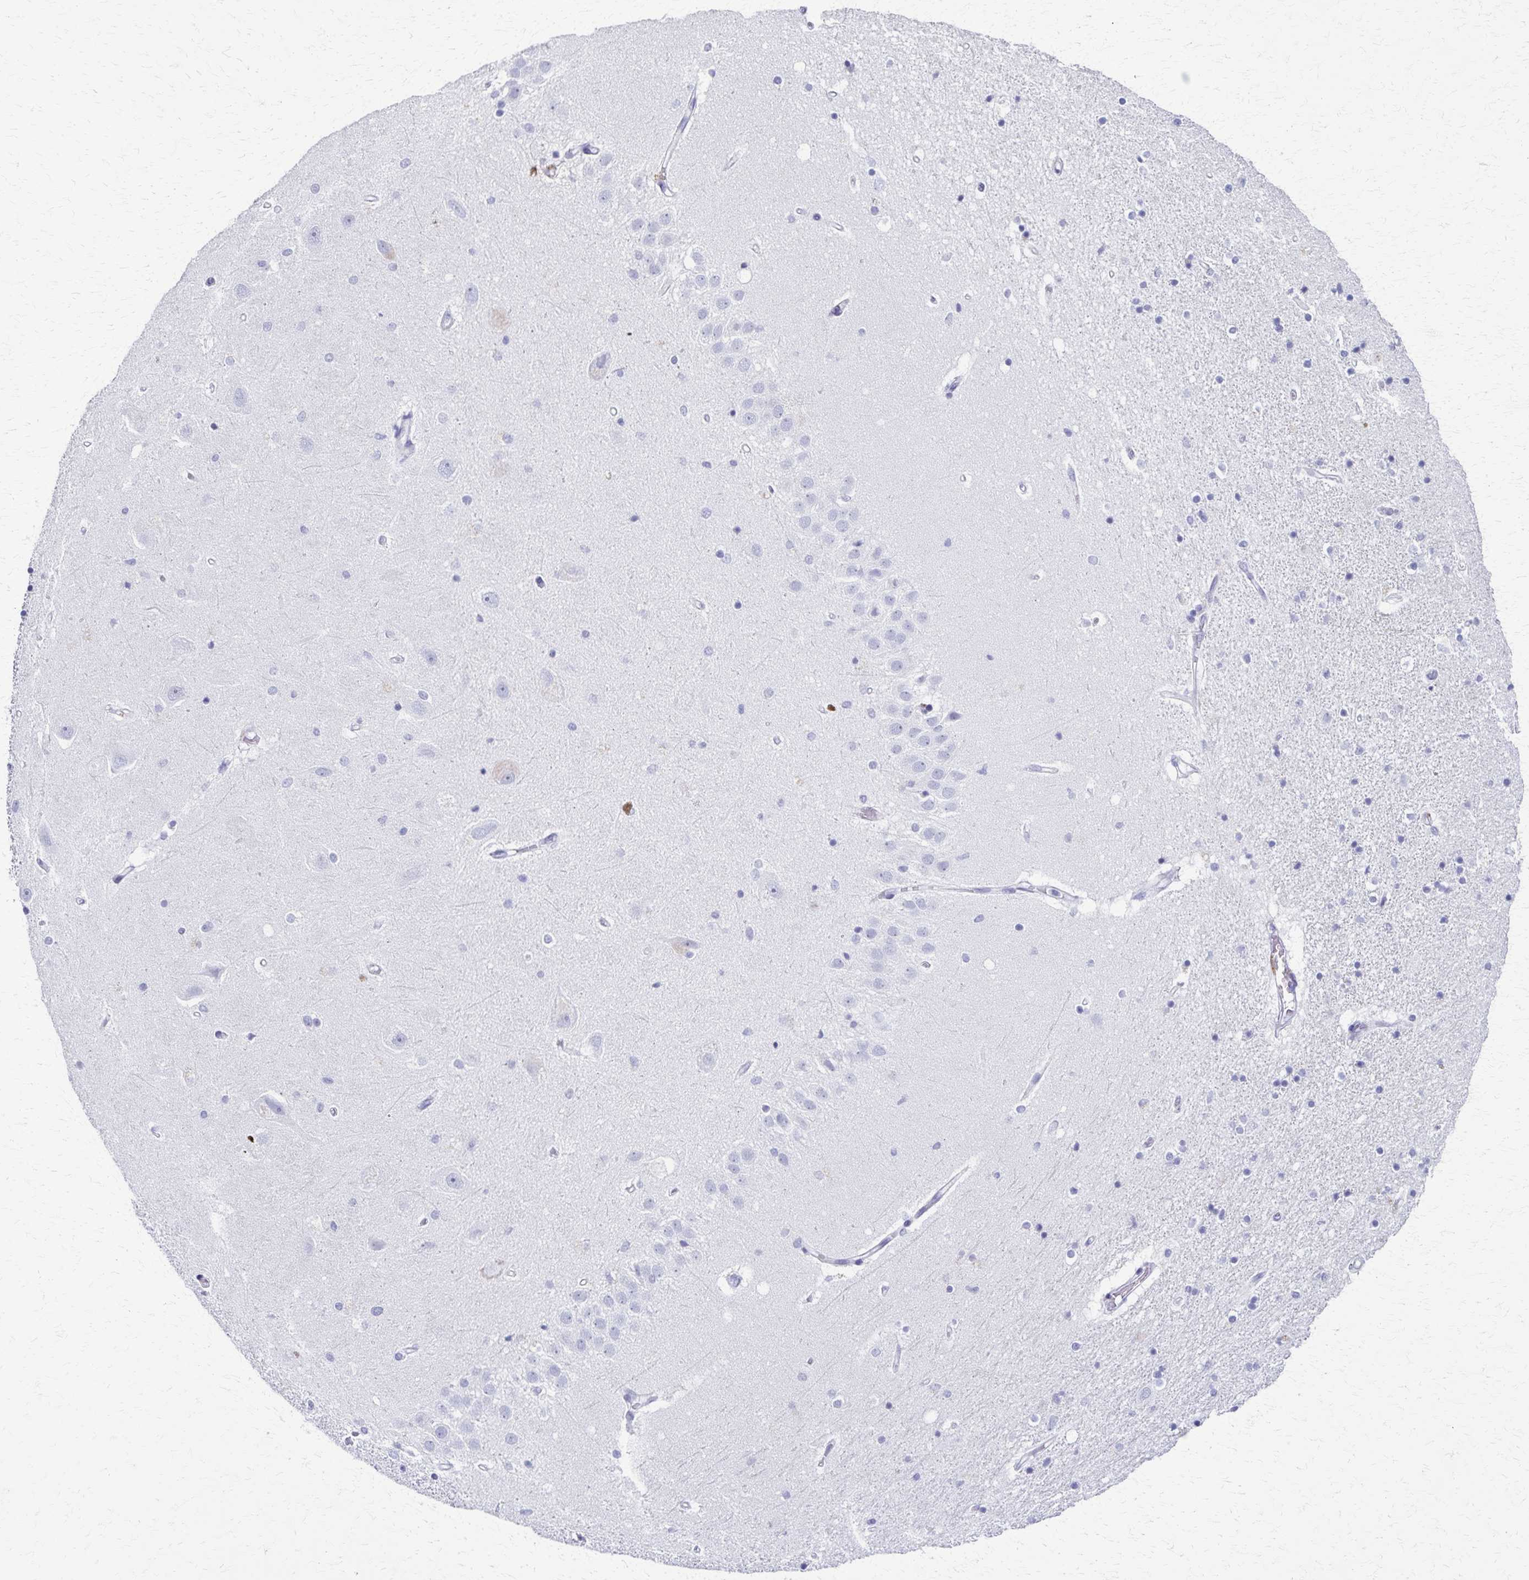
{"staining": {"intensity": "negative", "quantity": "none", "location": "none"}, "tissue": "hippocampus", "cell_type": "Glial cells", "image_type": "normal", "snomed": [{"axis": "morphology", "description": "Normal tissue, NOS"}, {"axis": "topography", "description": "Hippocampus"}], "caption": "Immunohistochemistry (IHC) micrograph of benign hippocampus: hippocampus stained with DAB demonstrates no significant protein expression in glial cells.", "gene": "TMEM60", "patient": {"sex": "male", "age": 63}}